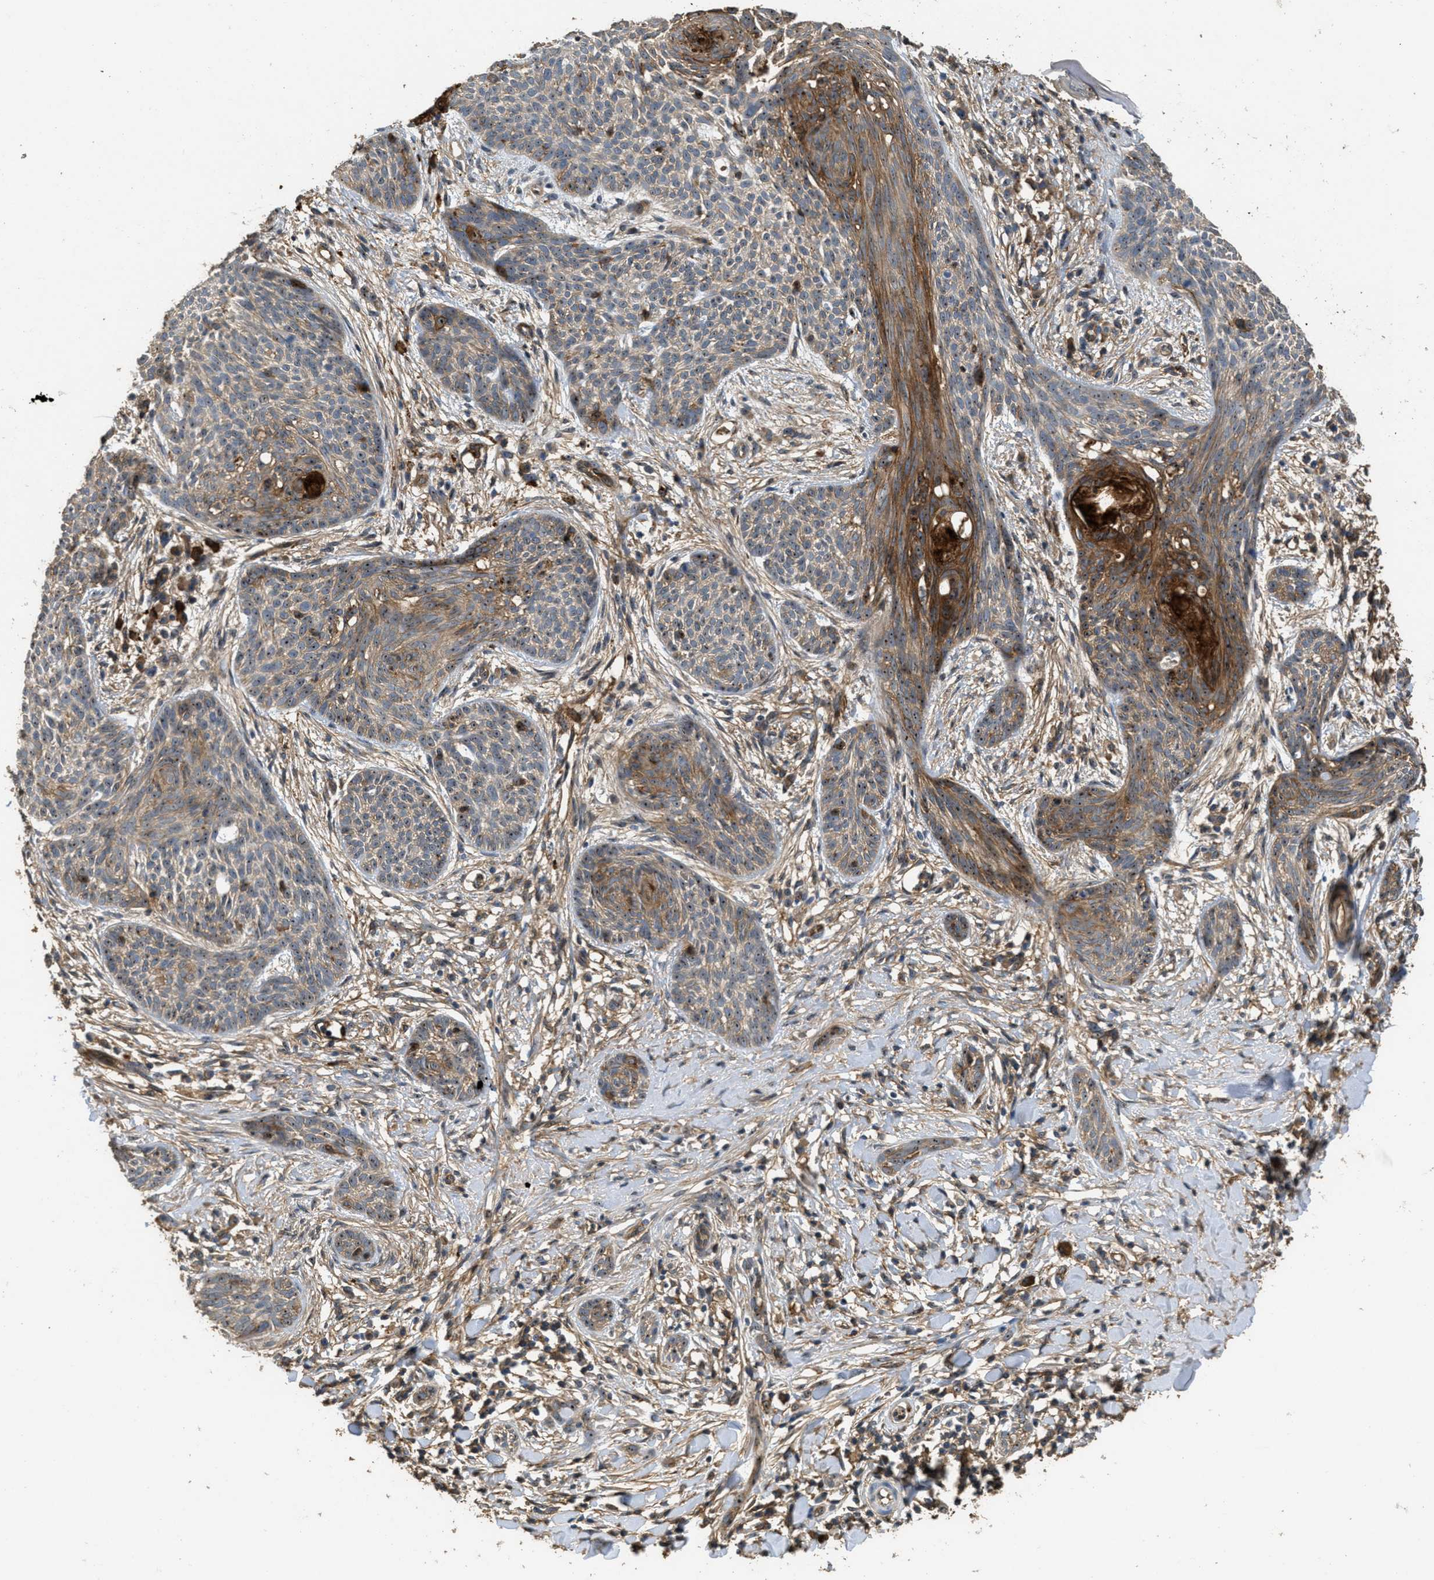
{"staining": {"intensity": "moderate", "quantity": "25%-75%", "location": "cytoplasmic/membranous,nuclear"}, "tissue": "skin cancer", "cell_type": "Tumor cells", "image_type": "cancer", "snomed": [{"axis": "morphology", "description": "Basal cell carcinoma"}, {"axis": "topography", "description": "Skin"}], "caption": "Human basal cell carcinoma (skin) stained for a protein (brown) exhibits moderate cytoplasmic/membranous and nuclear positive expression in about 25%-75% of tumor cells.", "gene": "OSMR", "patient": {"sex": "female", "age": 59}}